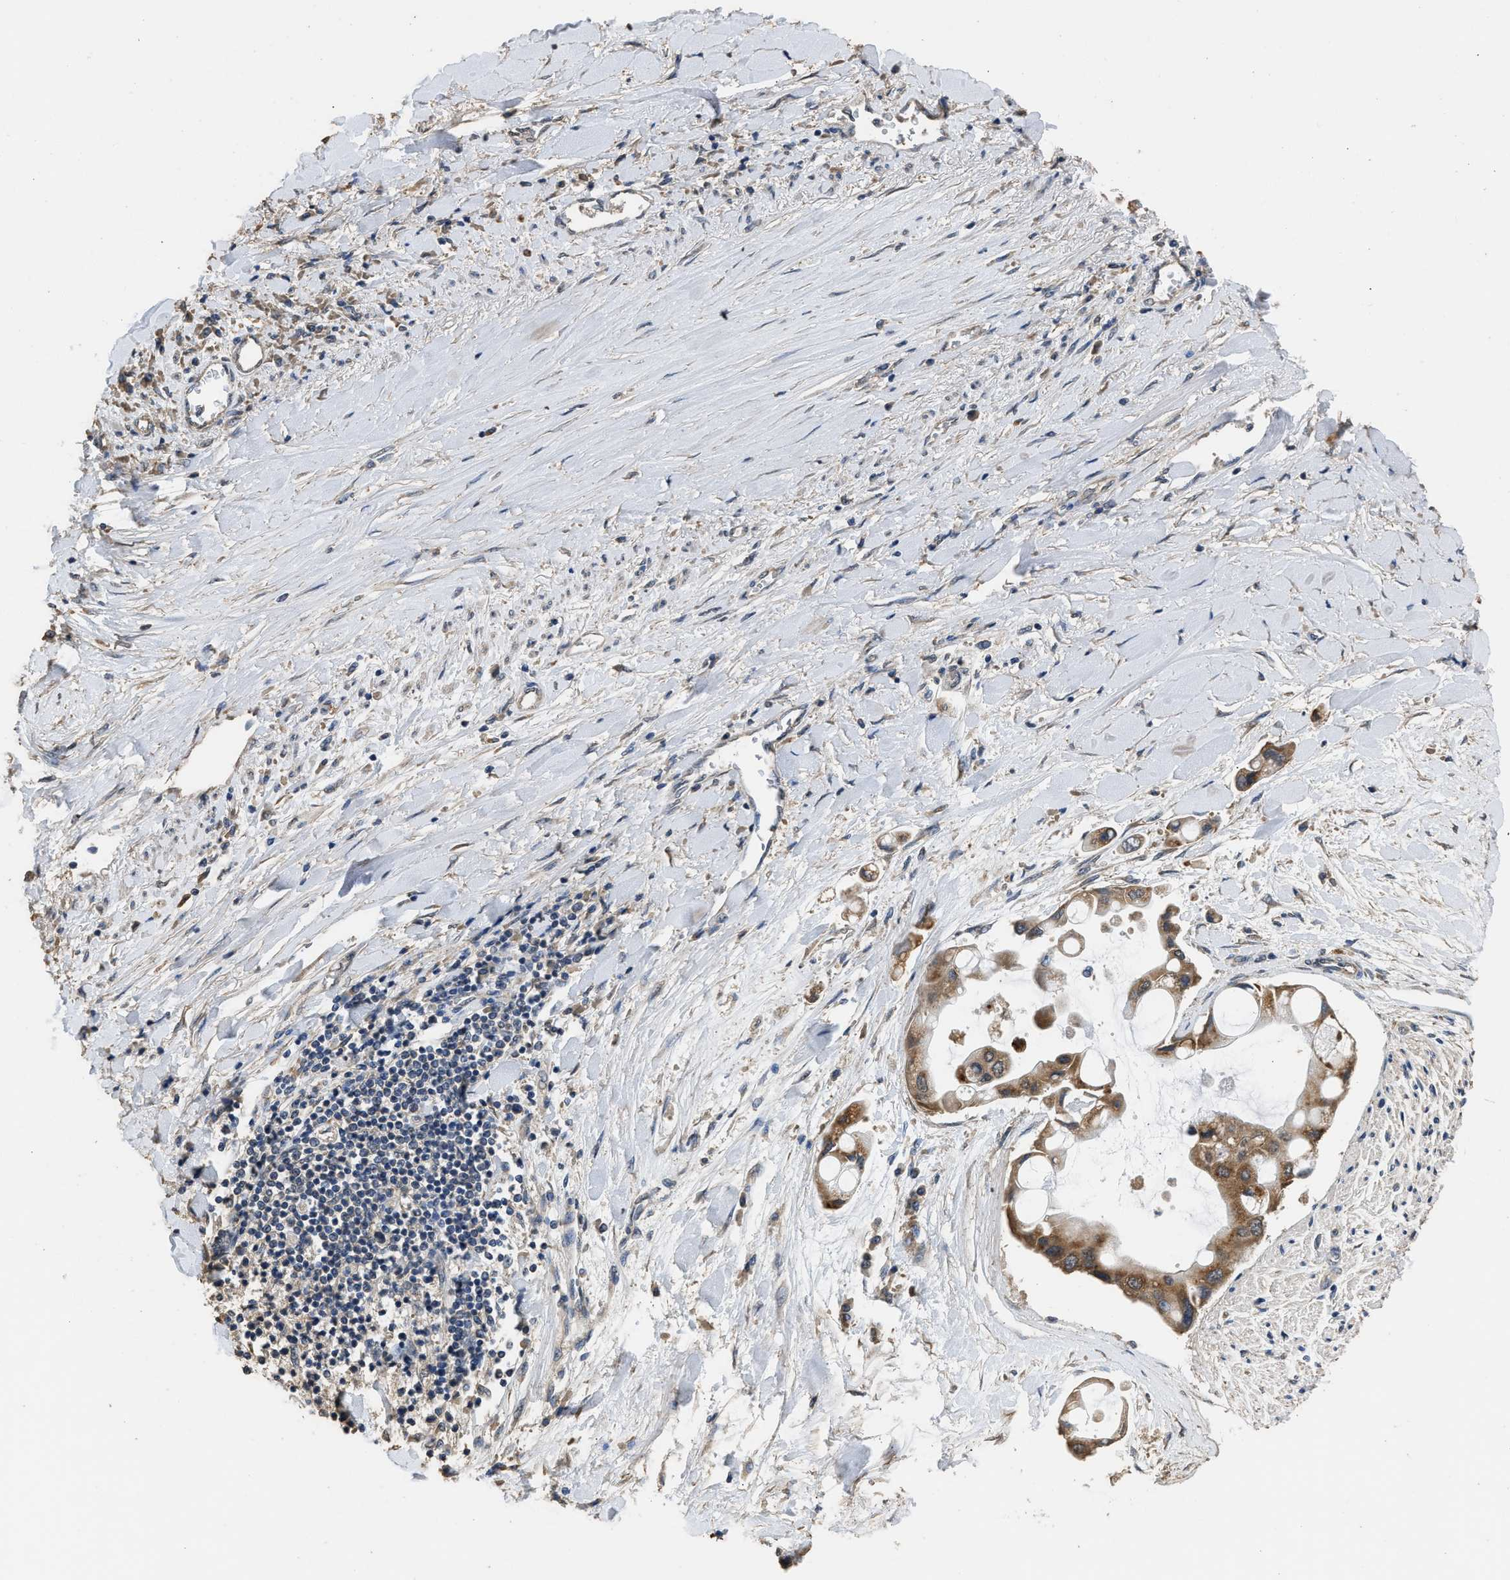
{"staining": {"intensity": "moderate", "quantity": ">75%", "location": "cytoplasmic/membranous"}, "tissue": "liver cancer", "cell_type": "Tumor cells", "image_type": "cancer", "snomed": [{"axis": "morphology", "description": "Cholangiocarcinoma"}, {"axis": "topography", "description": "Liver"}], "caption": "Protein staining by immunohistochemistry displays moderate cytoplasmic/membranous staining in about >75% of tumor cells in liver cancer (cholangiocarcinoma).", "gene": "SPINT2", "patient": {"sex": "male", "age": 50}}